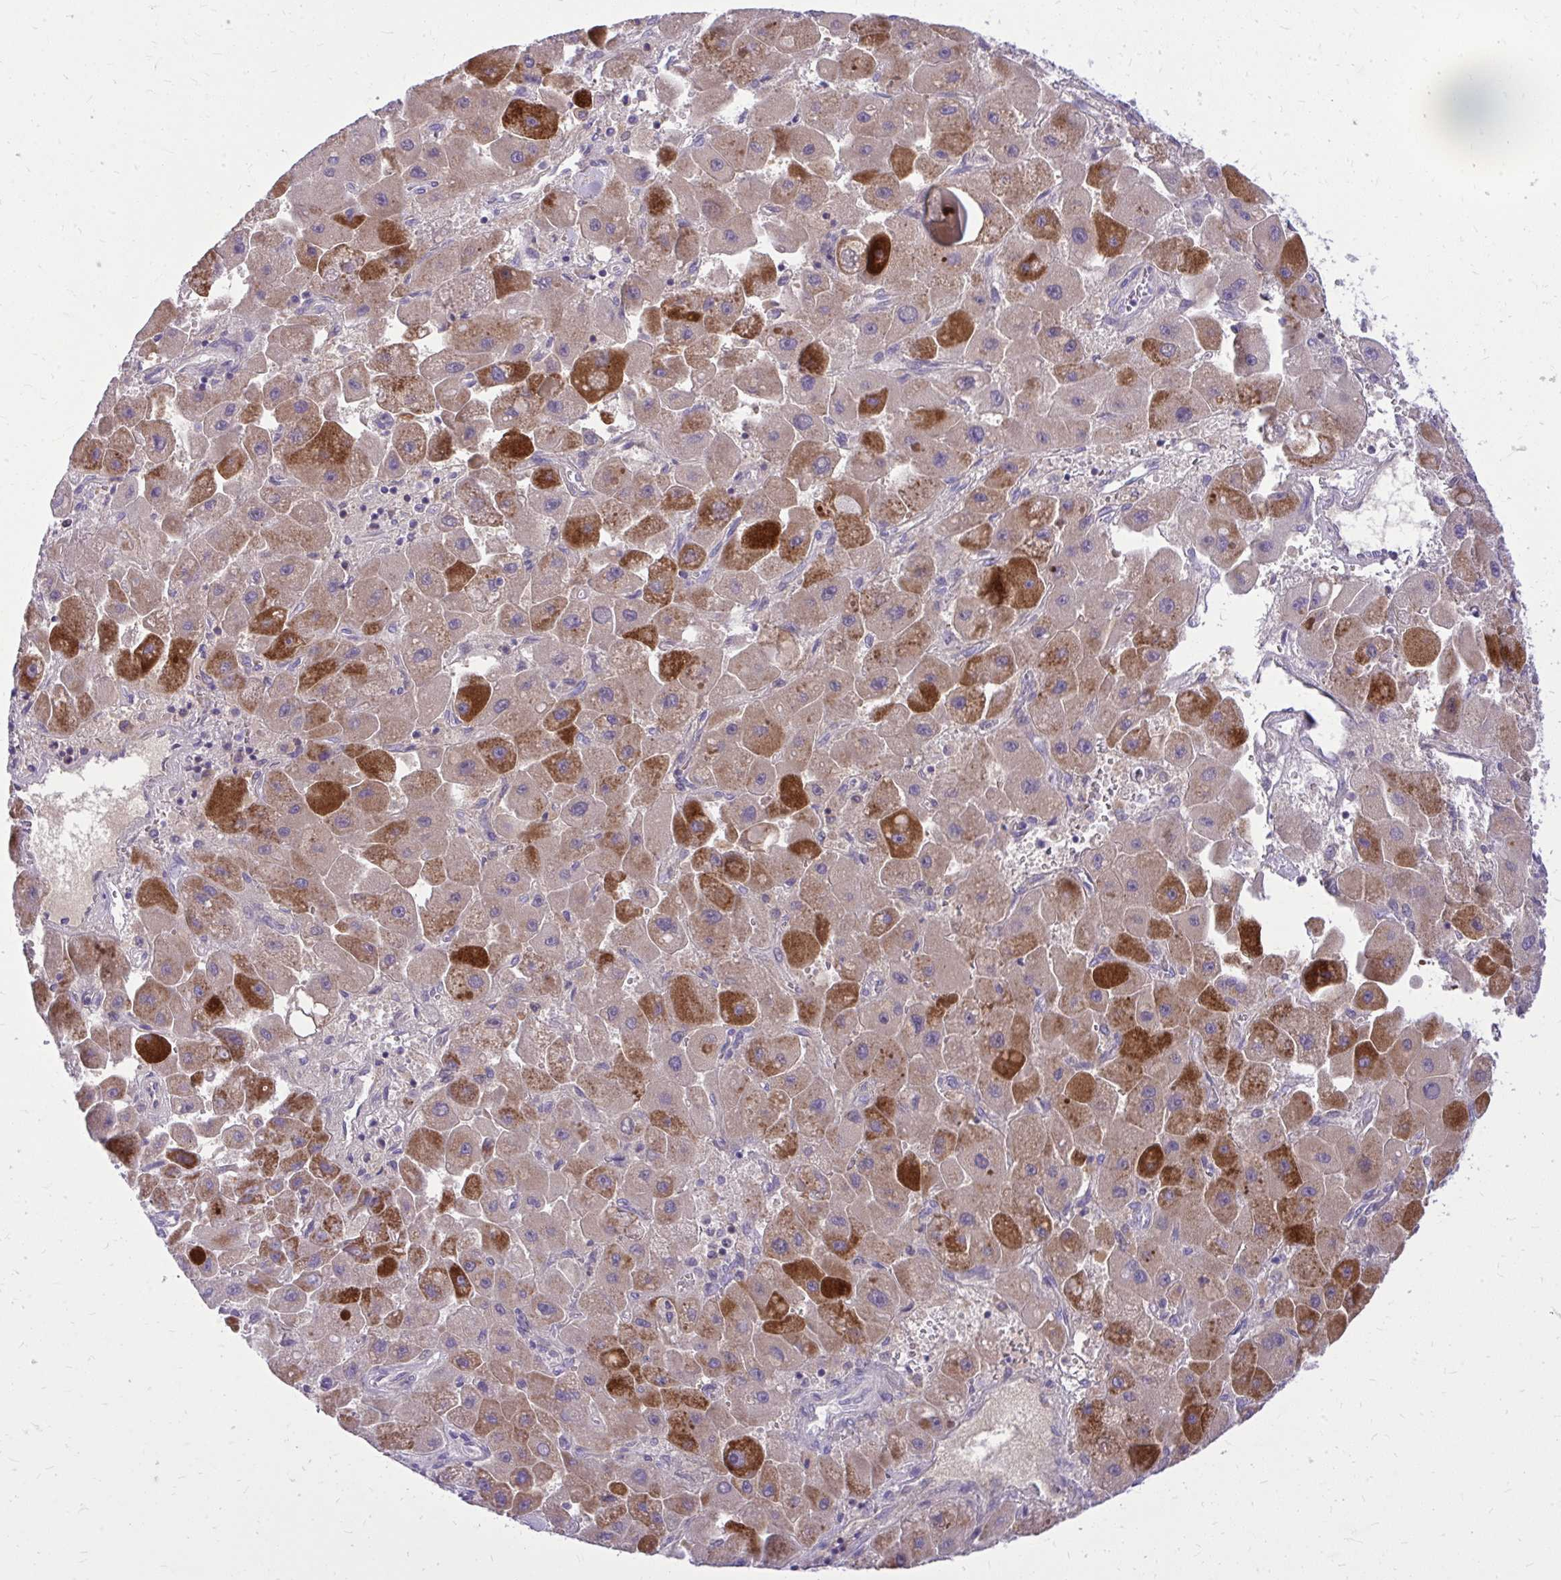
{"staining": {"intensity": "strong", "quantity": "<25%", "location": "cytoplasmic/membranous"}, "tissue": "liver cancer", "cell_type": "Tumor cells", "image_type": "cancer", "snomed": [{"axis": "morphology", "description": "Carcinoma, Hepatocellular, NOS"}, {"axis": "topography", "description": "Liver"}], "caption": "A photomicrograph of hepatocellular carcinoma (liver) stained for a protein demonstrates strong cytoplasmic/membranous brown staining in tumor cells.", "gene": "DPY19L1", "patient": {"sex": "male", "age": 24}}